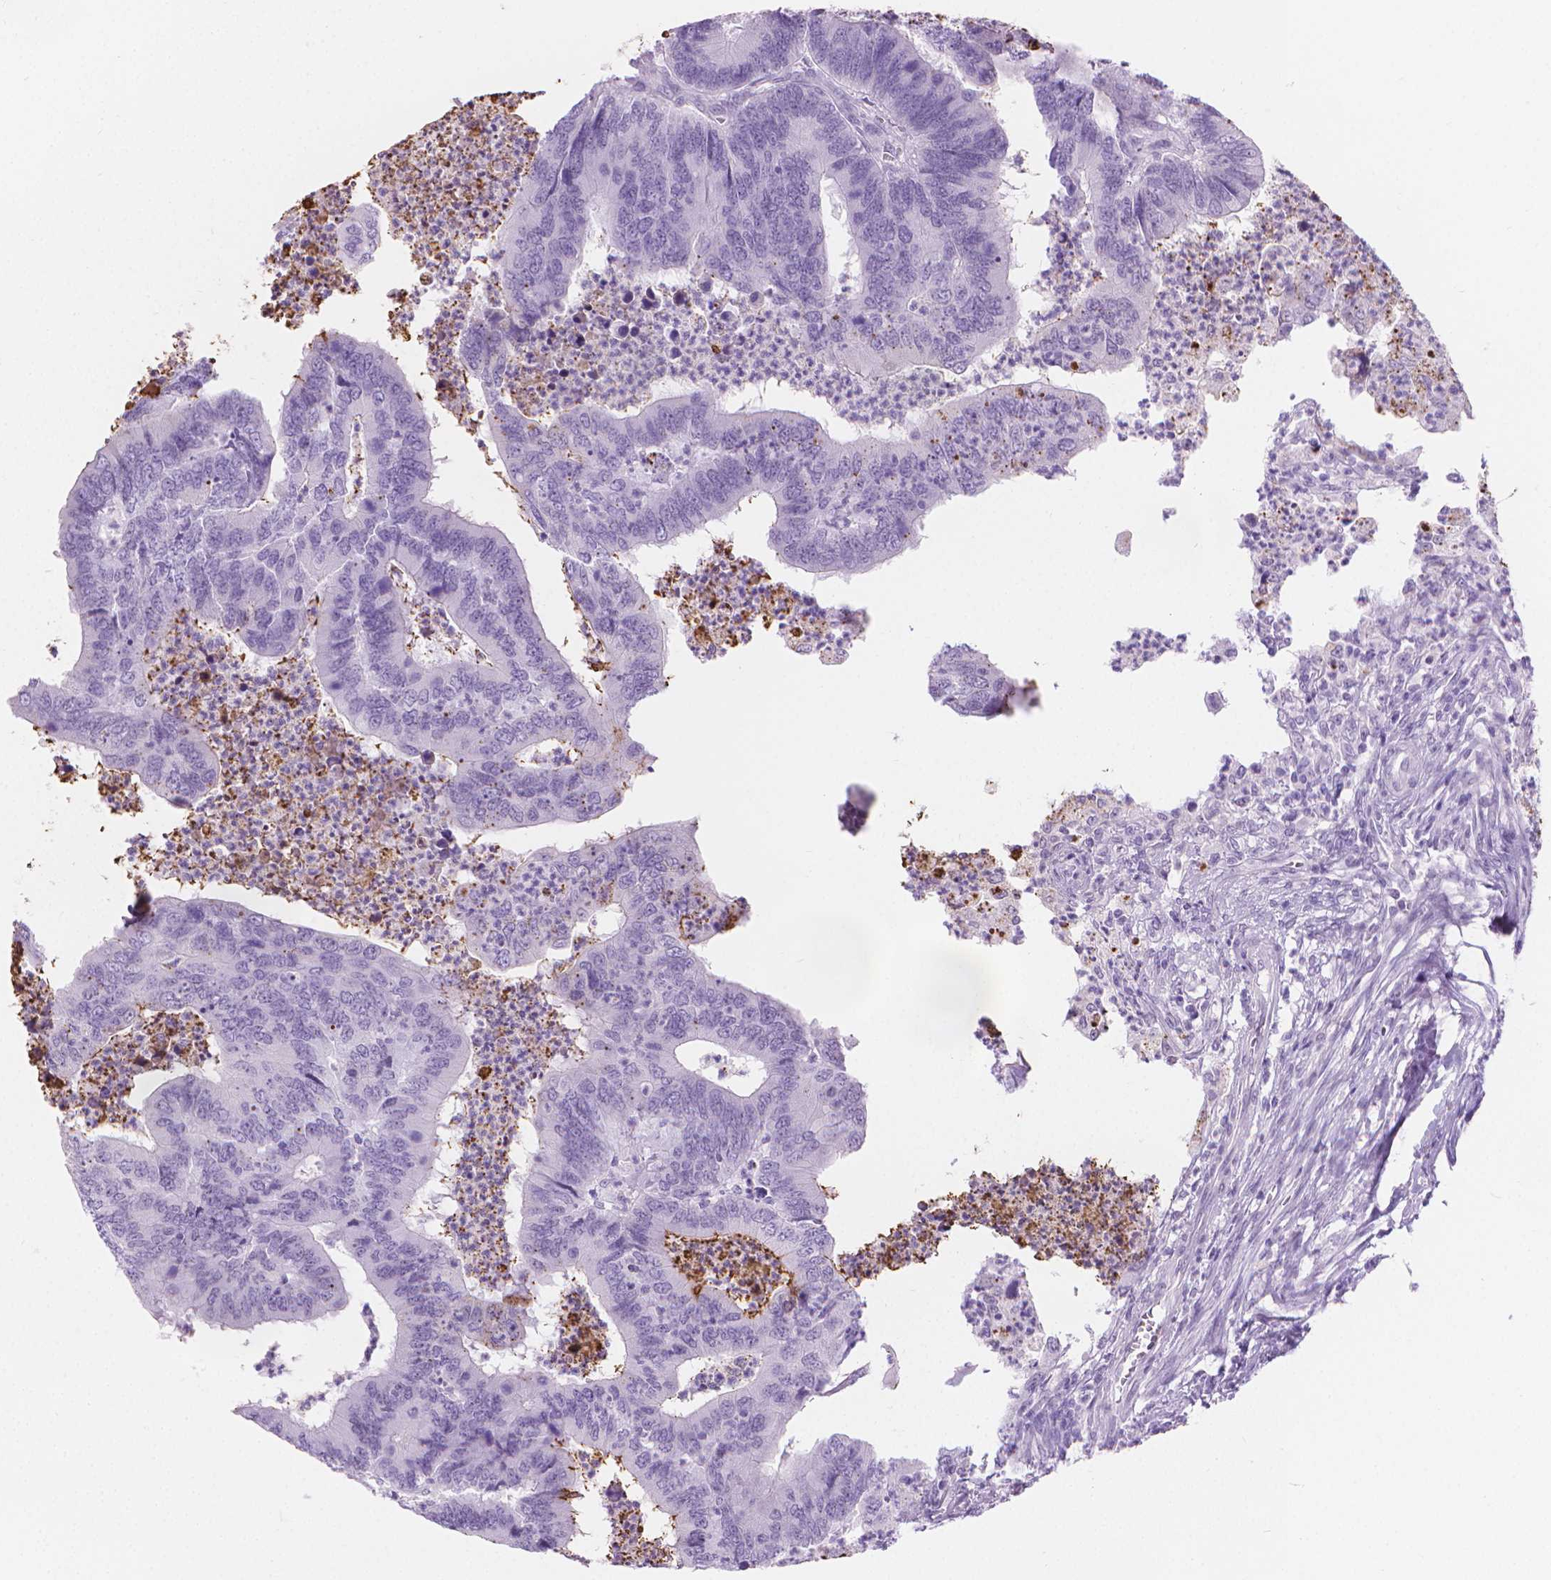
{"staining": {"intensity": "negative", "quantity": "none", "location": "none"}, "tissue": "colorectal cancer", "cell_type": "Tumor cells", "image_type": "cancer", "snomed": [{"axis": "morphology", "description": "Adenocarcinoma, NOS"}, {"axis": "topography", "description": "Colon"}], "caption": "Immunohistochemistry photomicrograph of neoplastic tissue: adenocarcinoma (colorectal) stained with DAB exhibits no significant protein staining in tumor cells. (DAB immunohistochemistry (IHC), high magnification).", "gene": "CFAP52", "patient": {"sex": "female", "age": 67}}